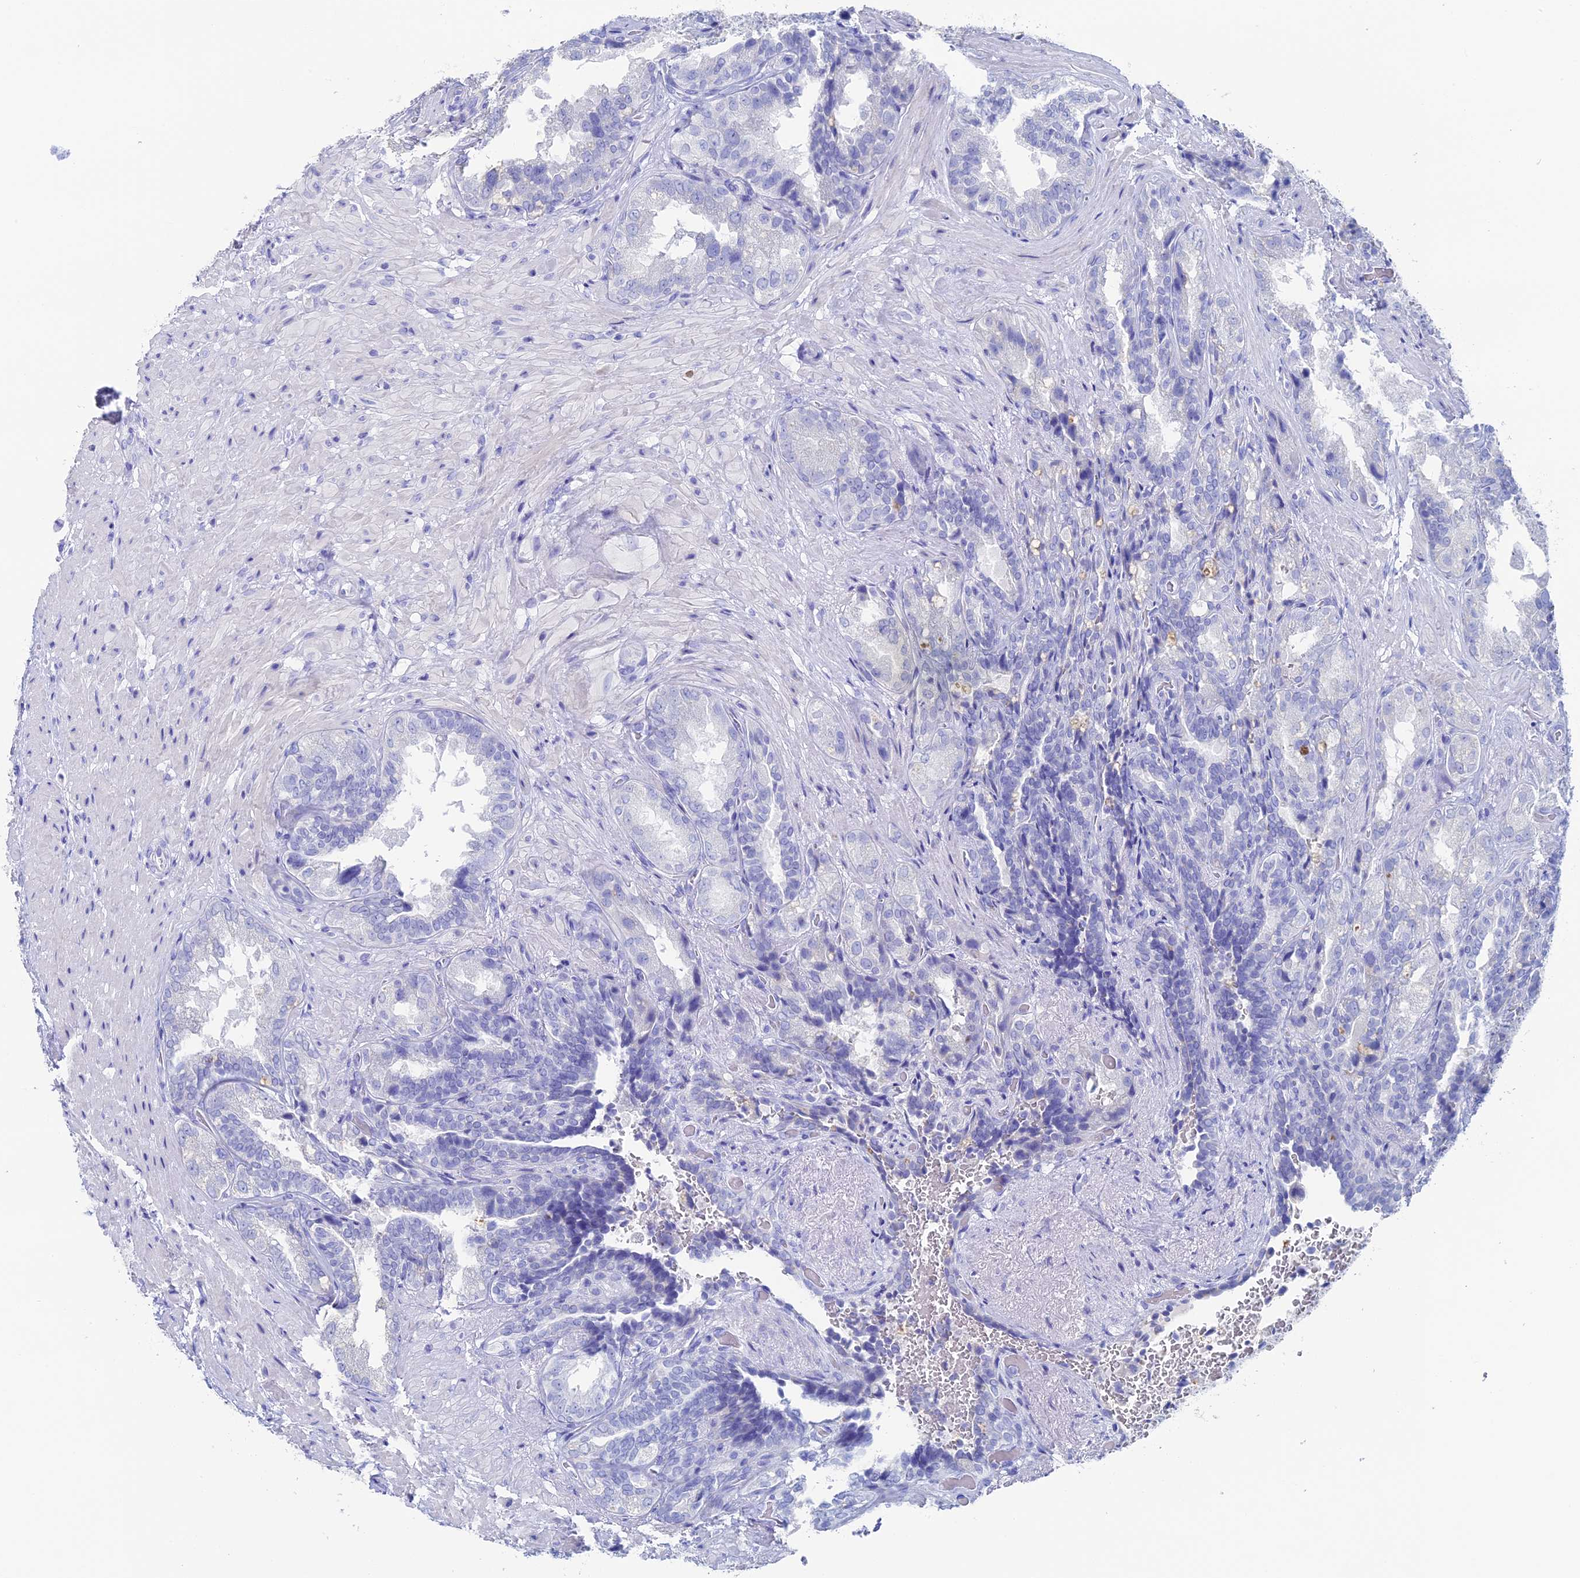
{"staining": {"intensity": "negative", "quantity": "none", "location": "none"}, "tissue": "seminal vesicle", "cell_type": "Glandular cells", "image_type": "normal", "snomed": [{"axis": "morphology", "description": "Normal tissue, NOS"}, {"axis": "topography", "description": "Seminal veicle"}, {"axis": "topography", "description": "Peripheral nerve tissue"}], "caption": "High power microscopy histopathology image of an IHC micrograph of unremarkable seminal vesicle, revealing no significant staining in glandular cells. (DAB immunohistochemistry visualized using brightfield microscopy, high magnification).", "gene": "UNC119", "patient": {"sex": "male", "age": 63}}